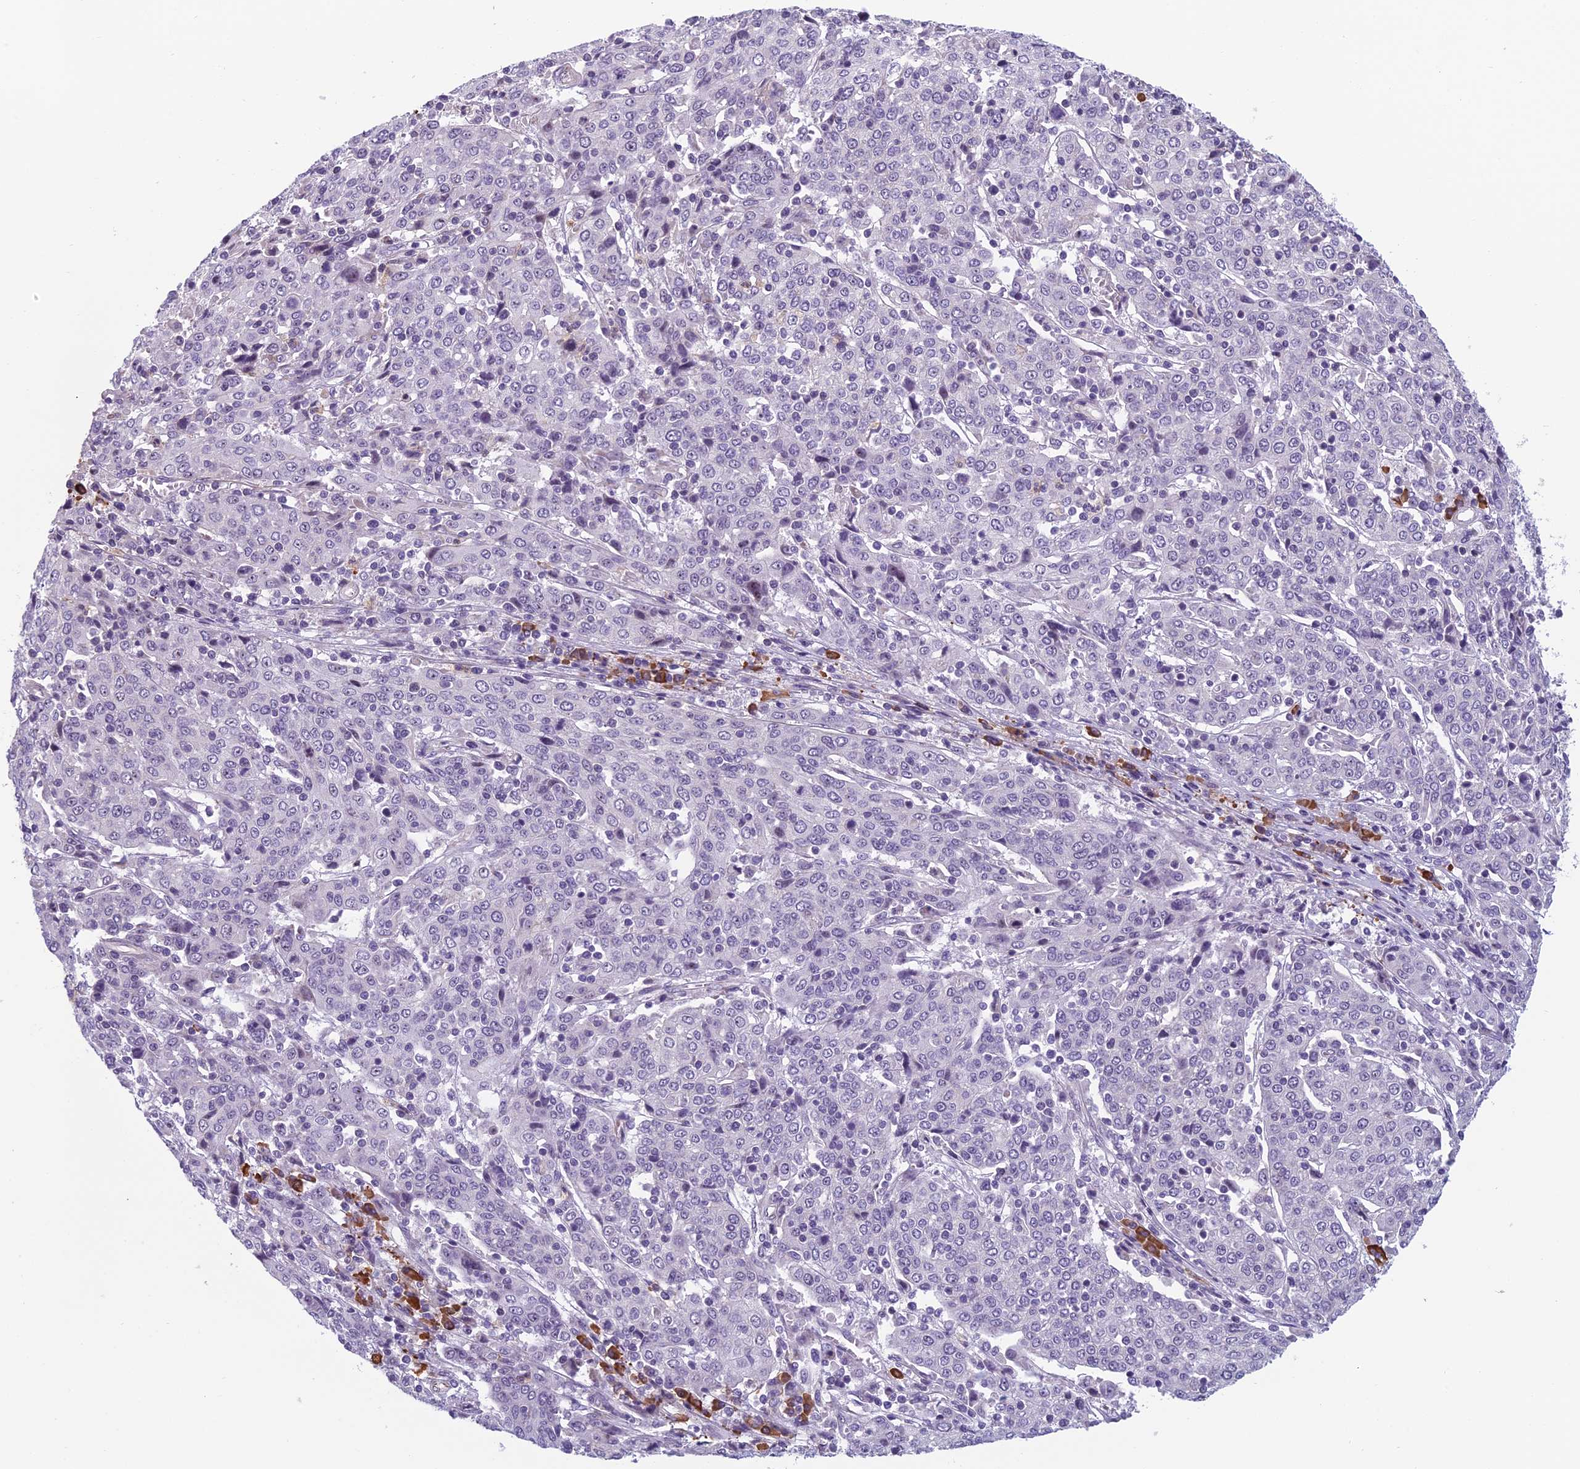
{"staining": {"intensity": "negative", "quantity": "none", "location": "none"}, "tissue": "cervical cancer", "cell_type": "Tumor cells", "image_type": "cancer", "snomed": [{"axis": "morphology", "description": "Squamous cell carcinoma, NOS"}, {"axis": "topography", "description": "Cervix"}], "caption": "The immunohistochemistry micrograph has no significant staining in tumor cells of cervical cancer tissue. (Brightfield microscopy of DAB (3,3'-diaminobenzidine) IHC at high magnification).", "gene": "NOC2L", "patient": {"sex": "female", "age": 67}}